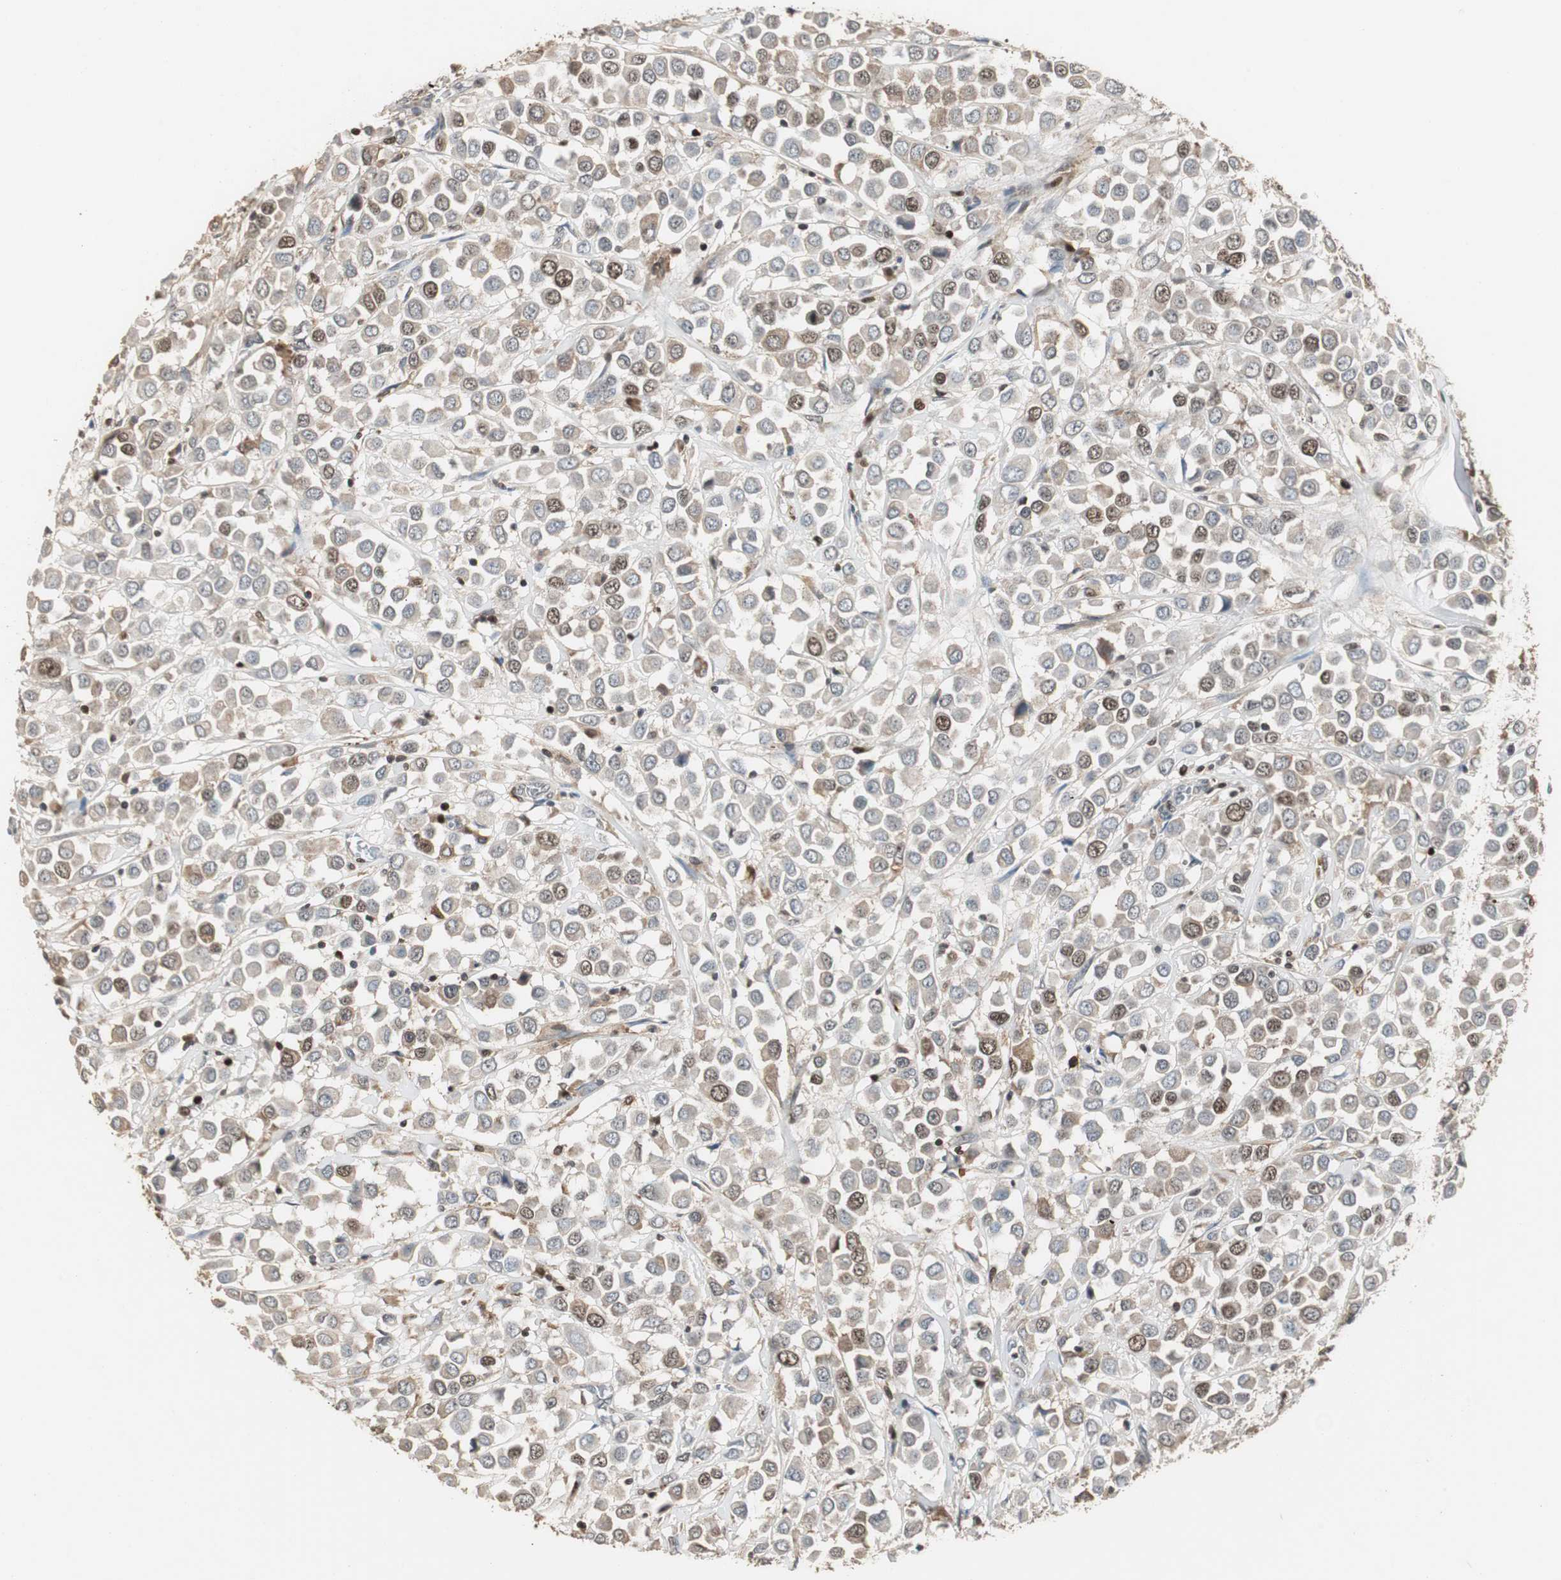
{"staining": {"intensity": "moderate", "quantity": "25%-75%", "location": "nuclear"}, "tissue": "breast cancer", "cell_type": "Tumor cells", "image_type": "cancer", "snomed": [{"axis": "morphology", "description": "Duct carcinoma"}, {"axis": "topography", "description": "Breast"}], "caption": "This histopathology image demonstrates breast cancer (infiltrating ductal carcinoma) stained with immunohistochemistry to label a protein in brown. The nuclear of tumor cells show moderate positivity for the protein. Nuclei are counter-stained blue.", "gene": "FEN1", "patient": {"sex": "female", "age": 61}}